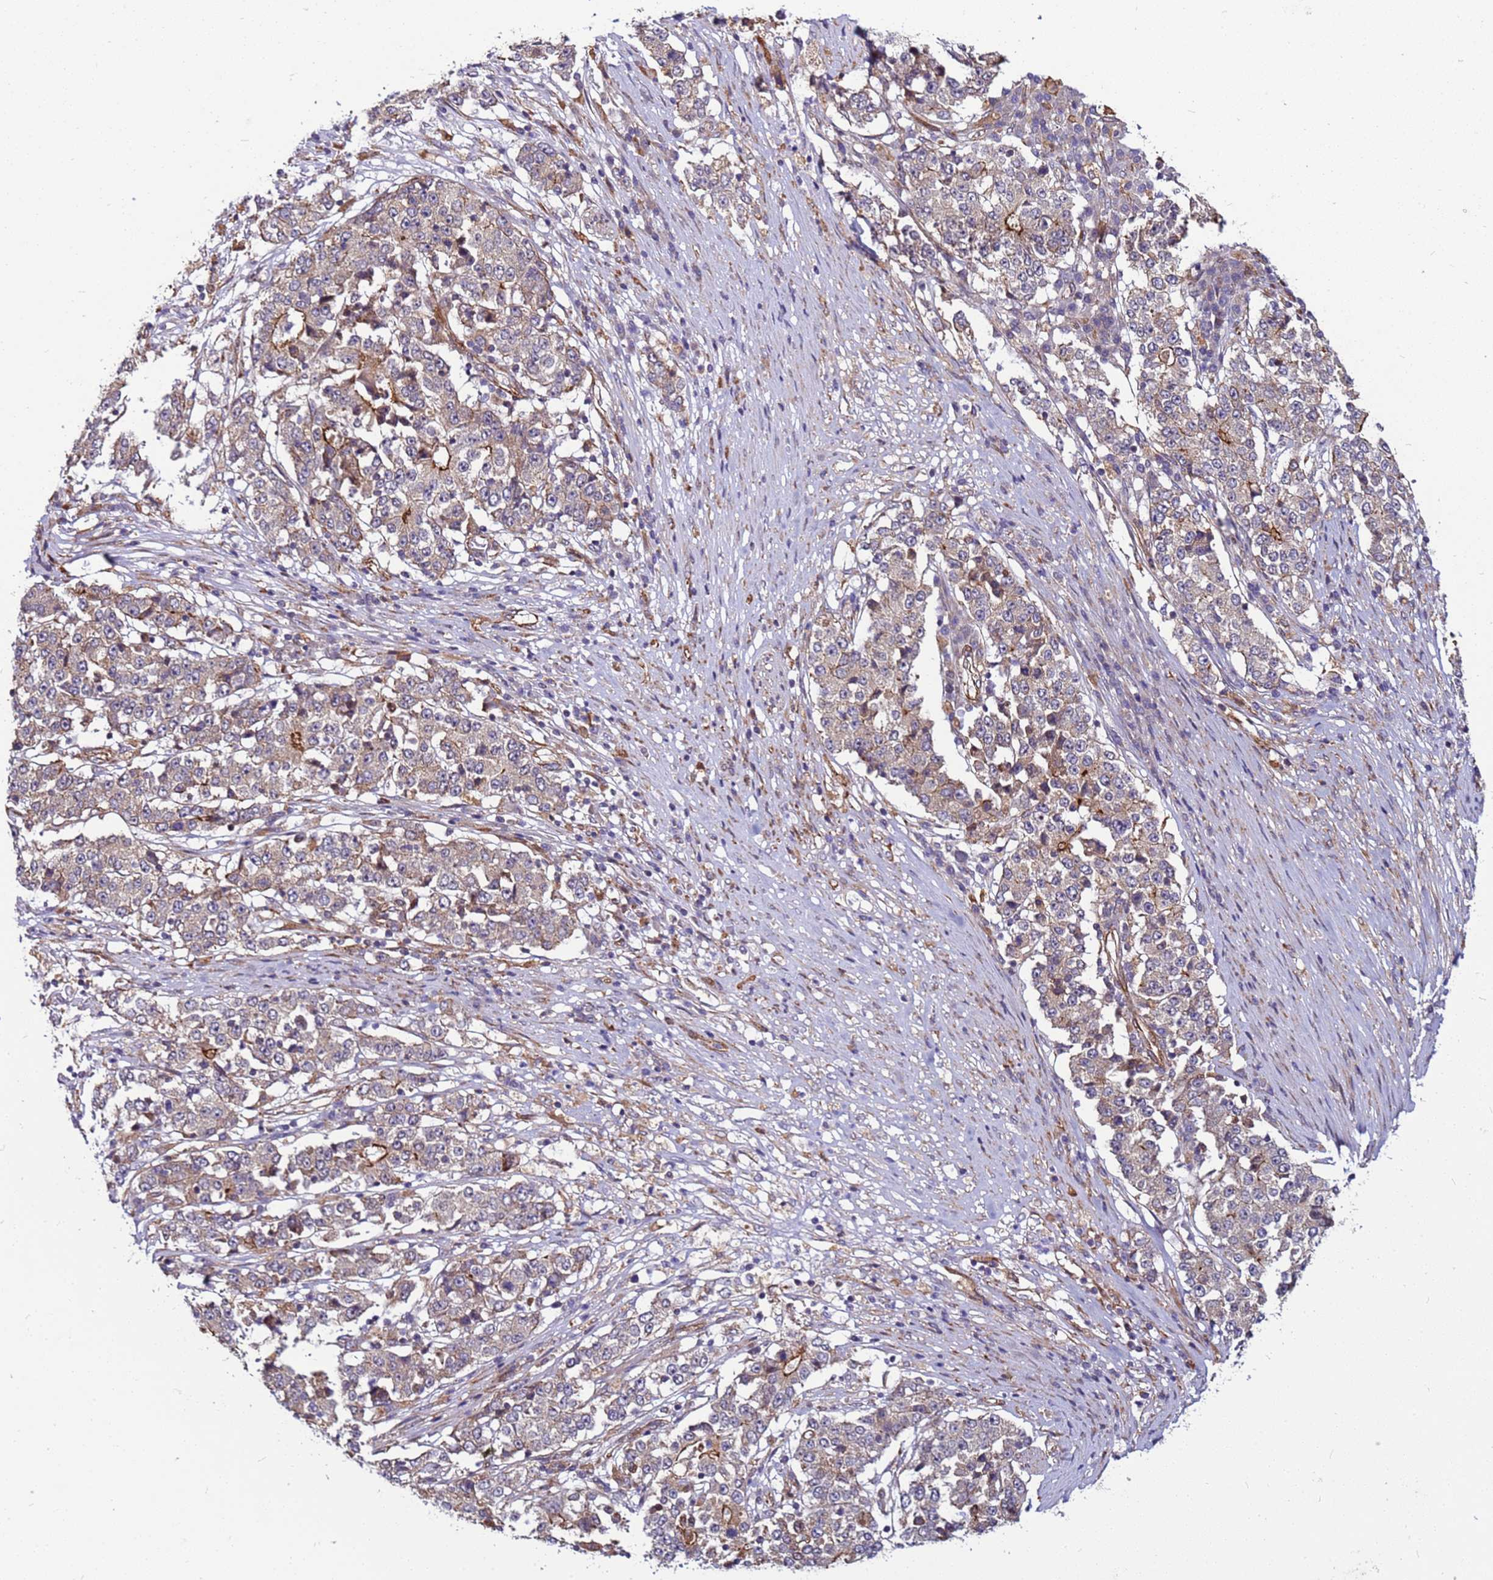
{"staining": {"intensity": "moderate", "quantity": "<25%", "location": "cytoplasmic/membranous"}, "tissue": "stomach cancer", "cell_type": "Tumor cells", "image_type": "cancer", "snomed": [{"axis": "morphology", "description": "Adenocarcinoma, NOS"}, {"axis": "topography", "description": "Stomach"}], "caption": "DAB immunohistochemical staining of stomach cancer (adenocarcinoma) displays moderate cytoplasmic/membranous protein staining in approximately <25% of tumor cells.", "gene": "MCRIP1", "patient": {"sex": "male", "age": 59}}